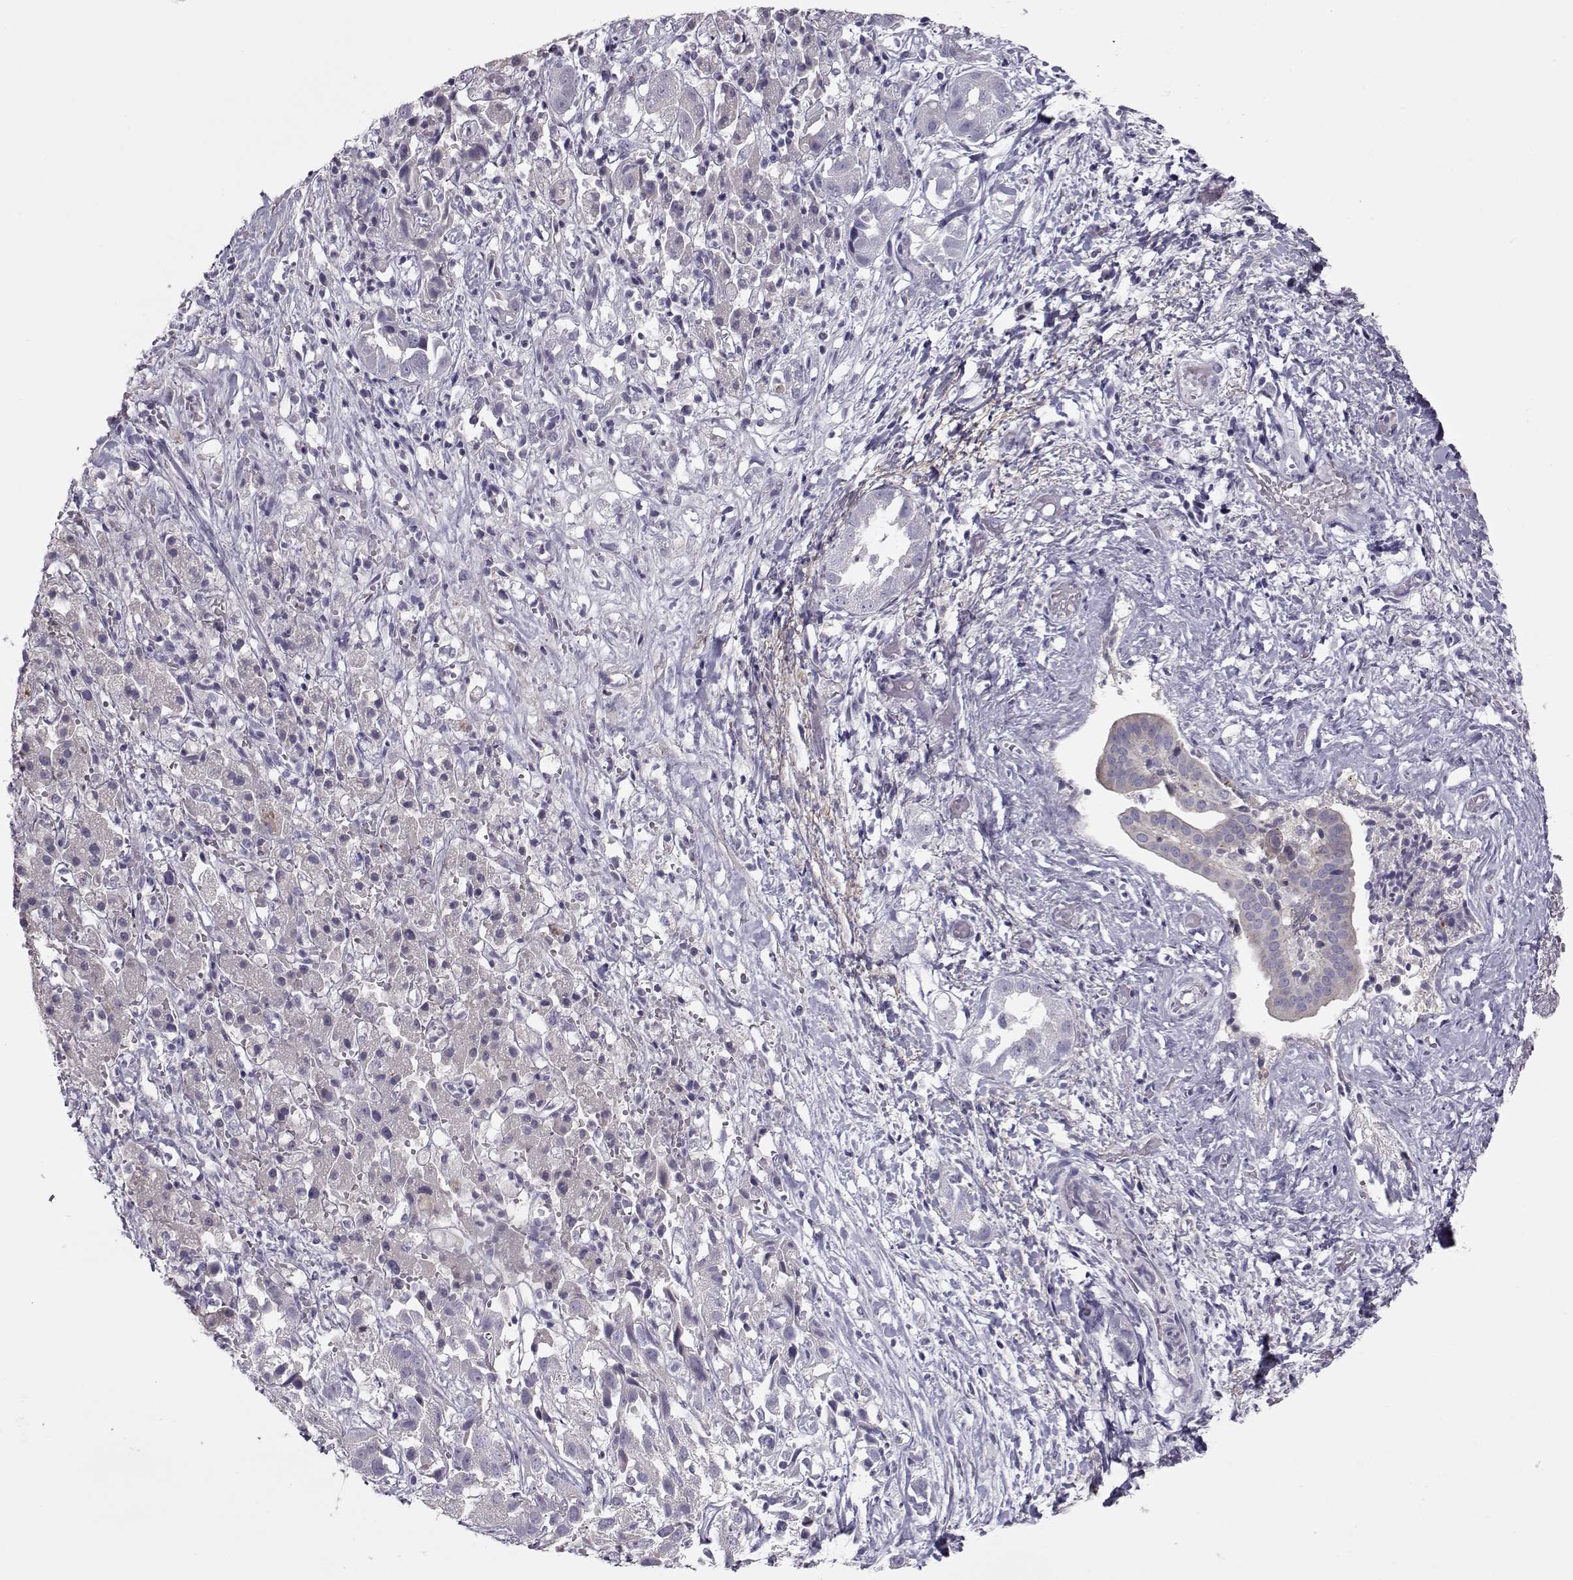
{"staining": {"intensity": "negative", "quantity": "none", "location": "none"}, "tissue": "liver cancer", "cell_type": "Tumor cells", "image_type": "cancer", "snomed": [{"axis": "morphology", "description": "Cholangiocarcinoma"}, {"axis": "topography", "description": "Liver"}], "caption": "A high-resolution micrograph shows IHC staining of liver cancer (cholangiocarcinoma), which exhibits no significant positivity in tumor cells.", "gene": "GRK1", "patient": {"sex": "female", "age": 52}}